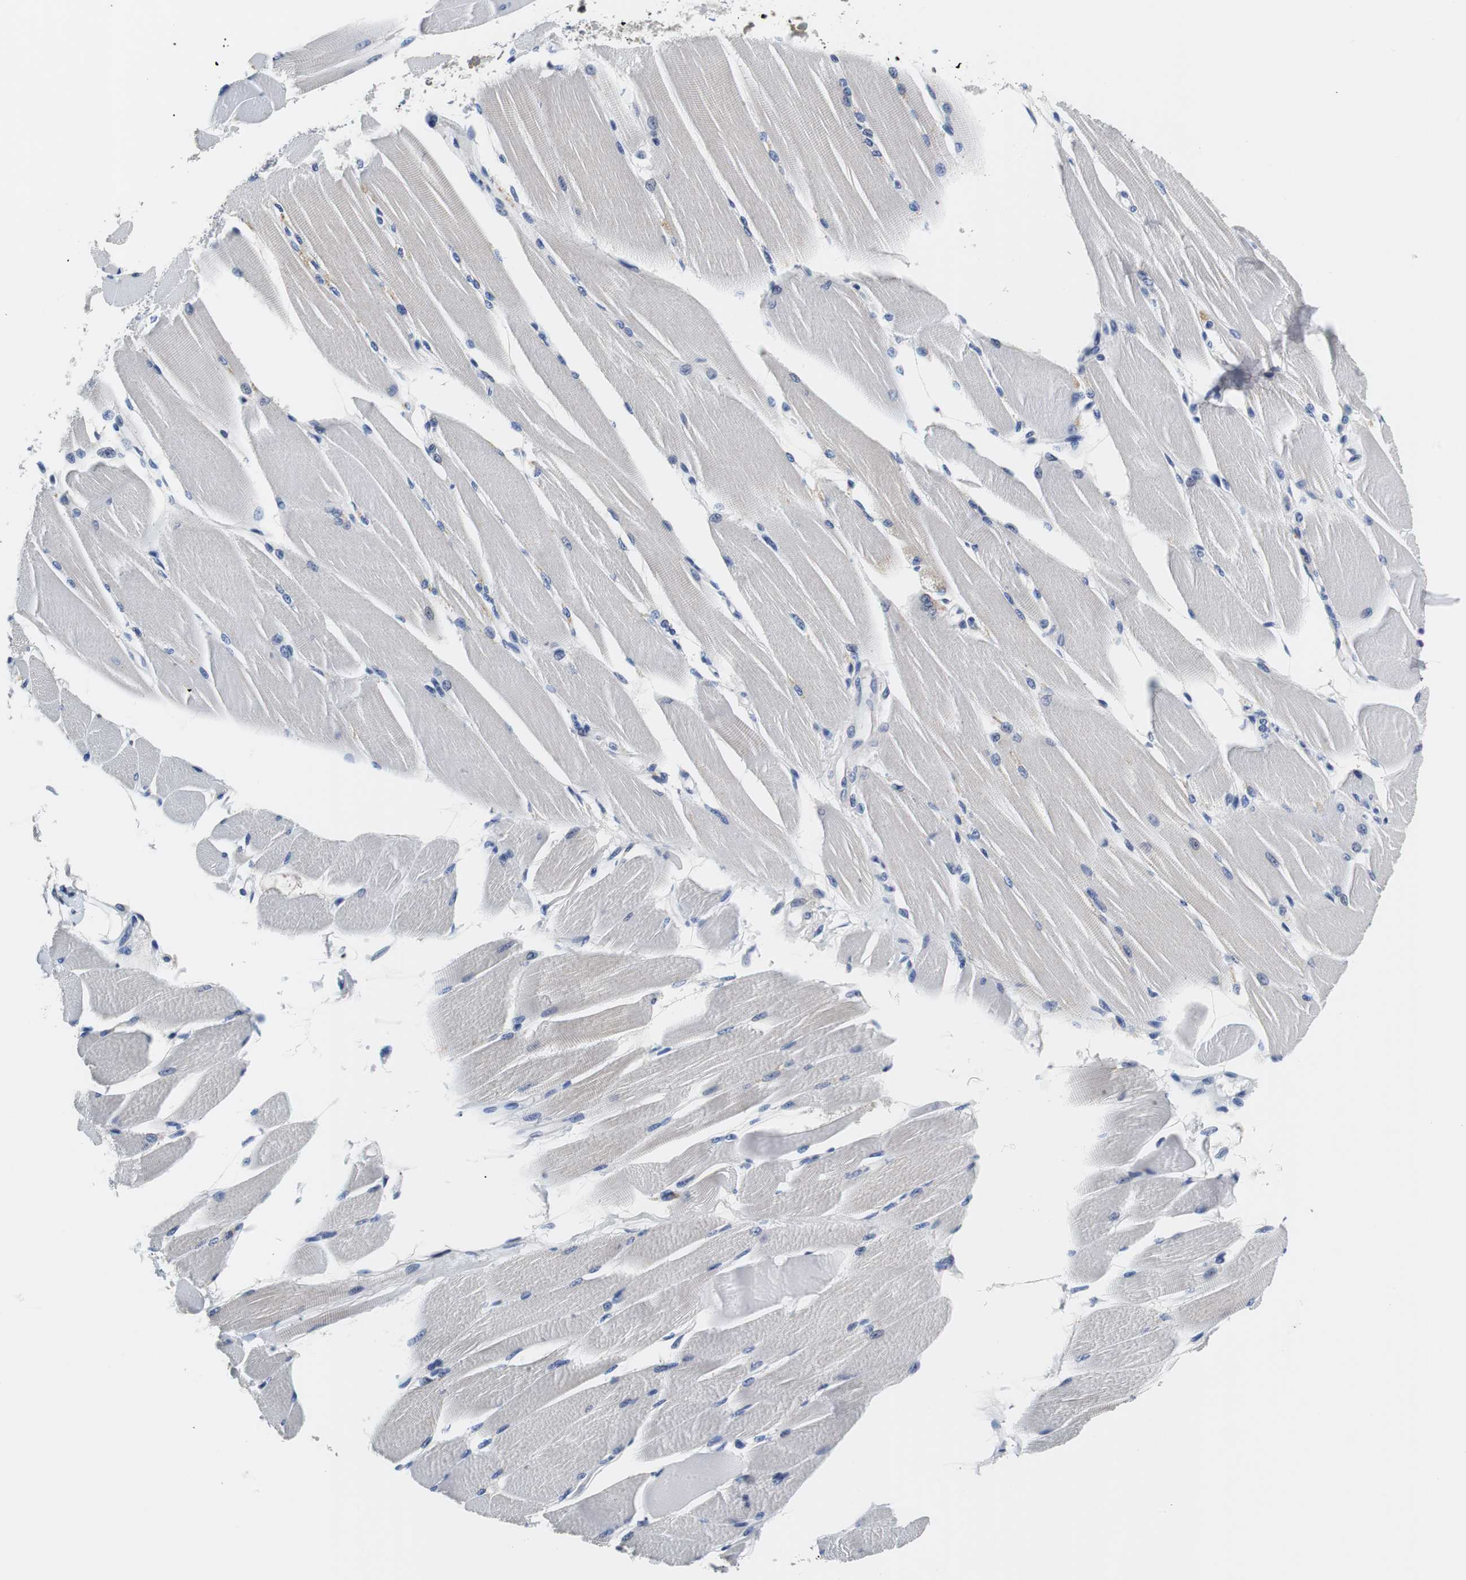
{"staining": {"intensity": "negative", "quantity": "none", "location": "none"}, "tissue": "skeletal muscle", "cell_type": "Myocytes", "image_type": "normal", "snomed": [{"axis": "morphology", "description": "Normal tissue, NOS"}, {"axis": "topography", "description": "Skeletal muscle"}, {"axis": "topography", "description": "Peripheral nerve tissue"}], "caption": "A high-resolution photomicrograph shows immunohistochemistry (IHC) staining of unremarkable skeletal muscle, which reveals no significant positivity in myocytes.", "gene": "PCK1", "patient": {"sex": "female", "age": 84}}